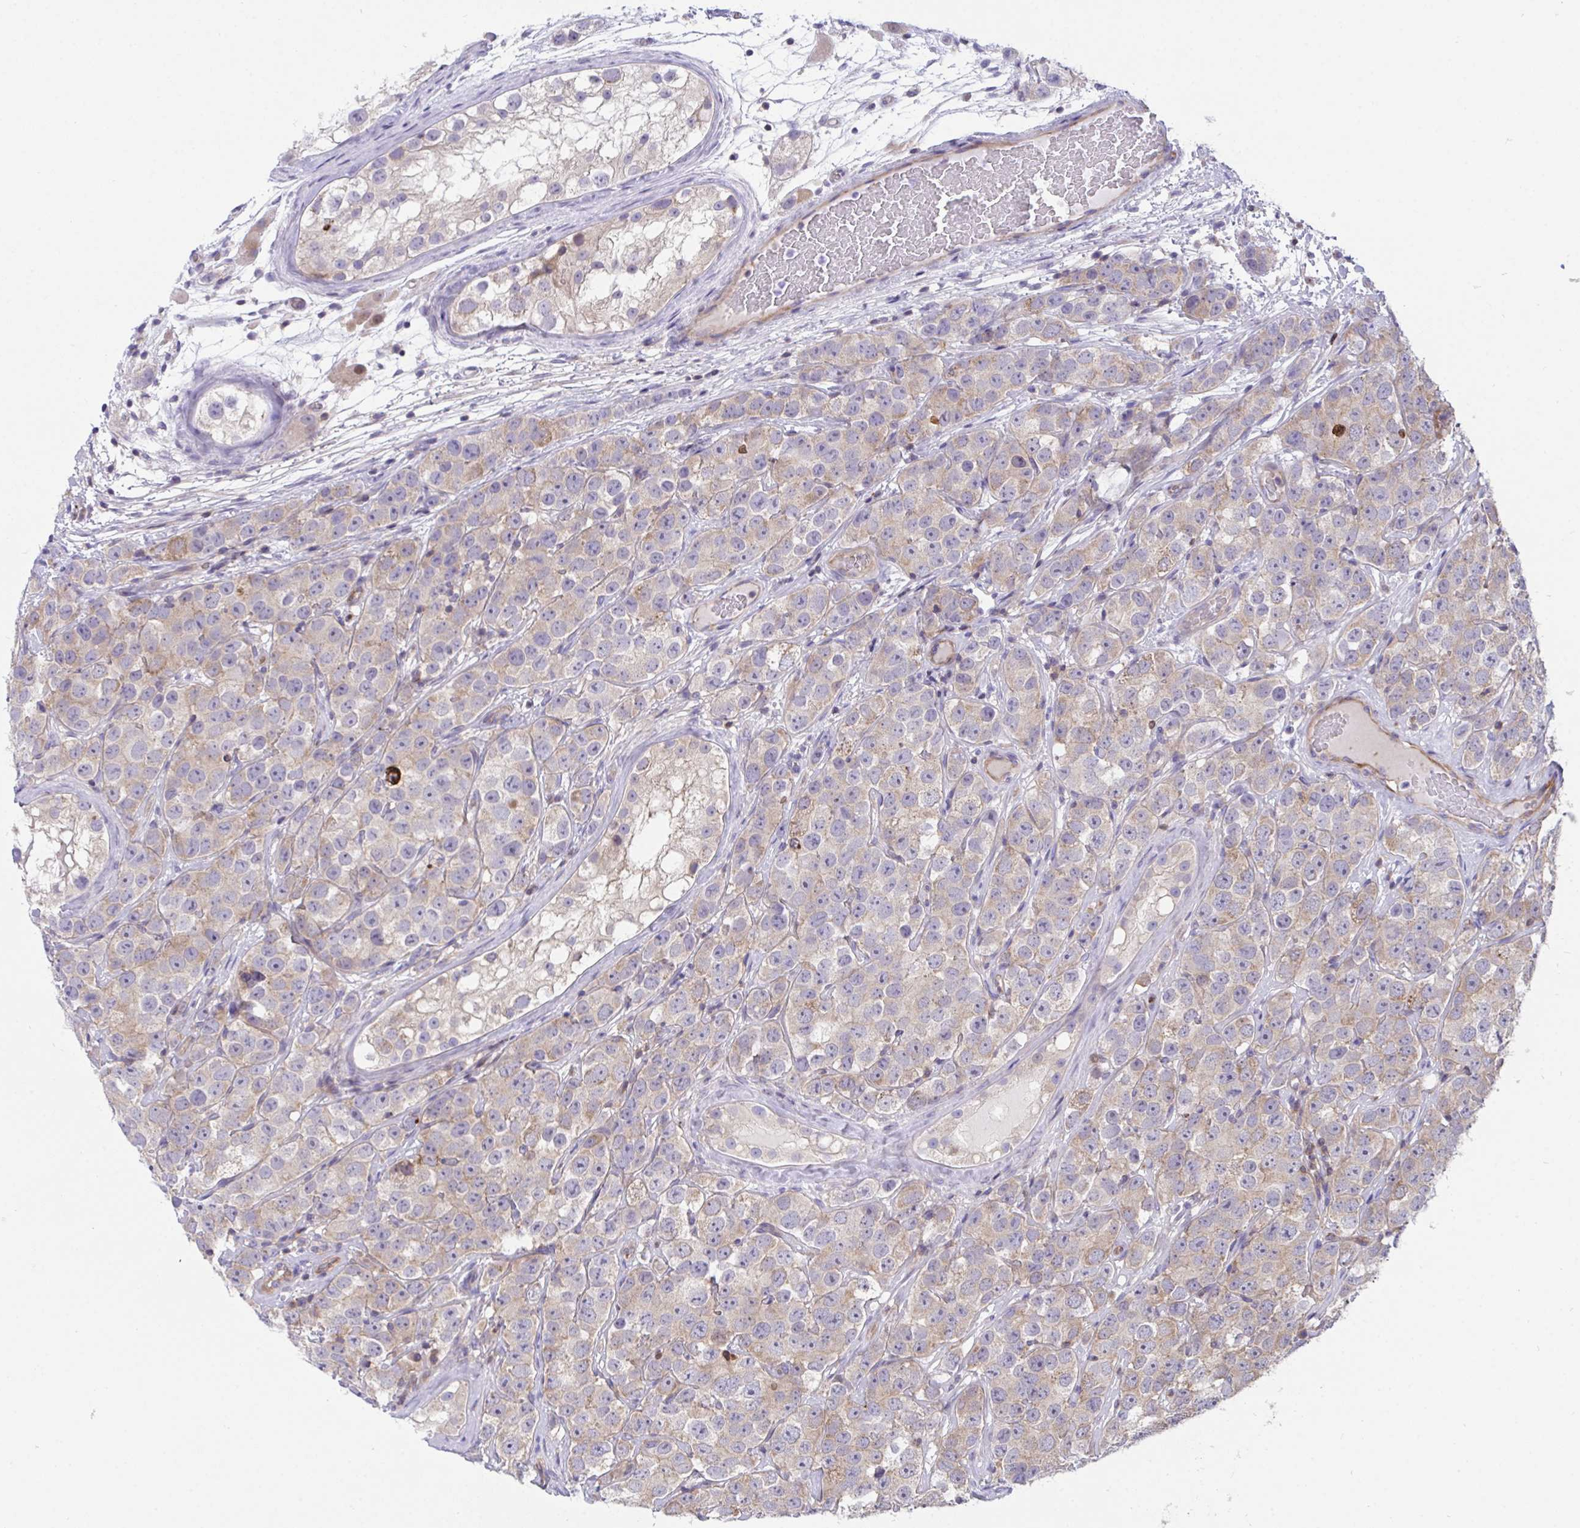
{"staining": {"intensity": "weak", "quantity": "25%-75%", "location": "cytoplasmic/membranous"}, "tissue": "testis cancer", "cell_type": "Tumor cells", "image_type": "cancer", "snomed": [{"axis": "morphology", "description": "Seminoma, NOS"}, {"axis": "topography", "description": "Testis"}], "caption": "Immunohistochemistry micrograph of human seminoma (testis) stained for a protein (brown), which demonstrates low levels of weak cytoplasmic/membranous staining in about 25%-75% of tumor cells.", "gene": "PPIH", "patient": {"sex": "male", "age": 28}}